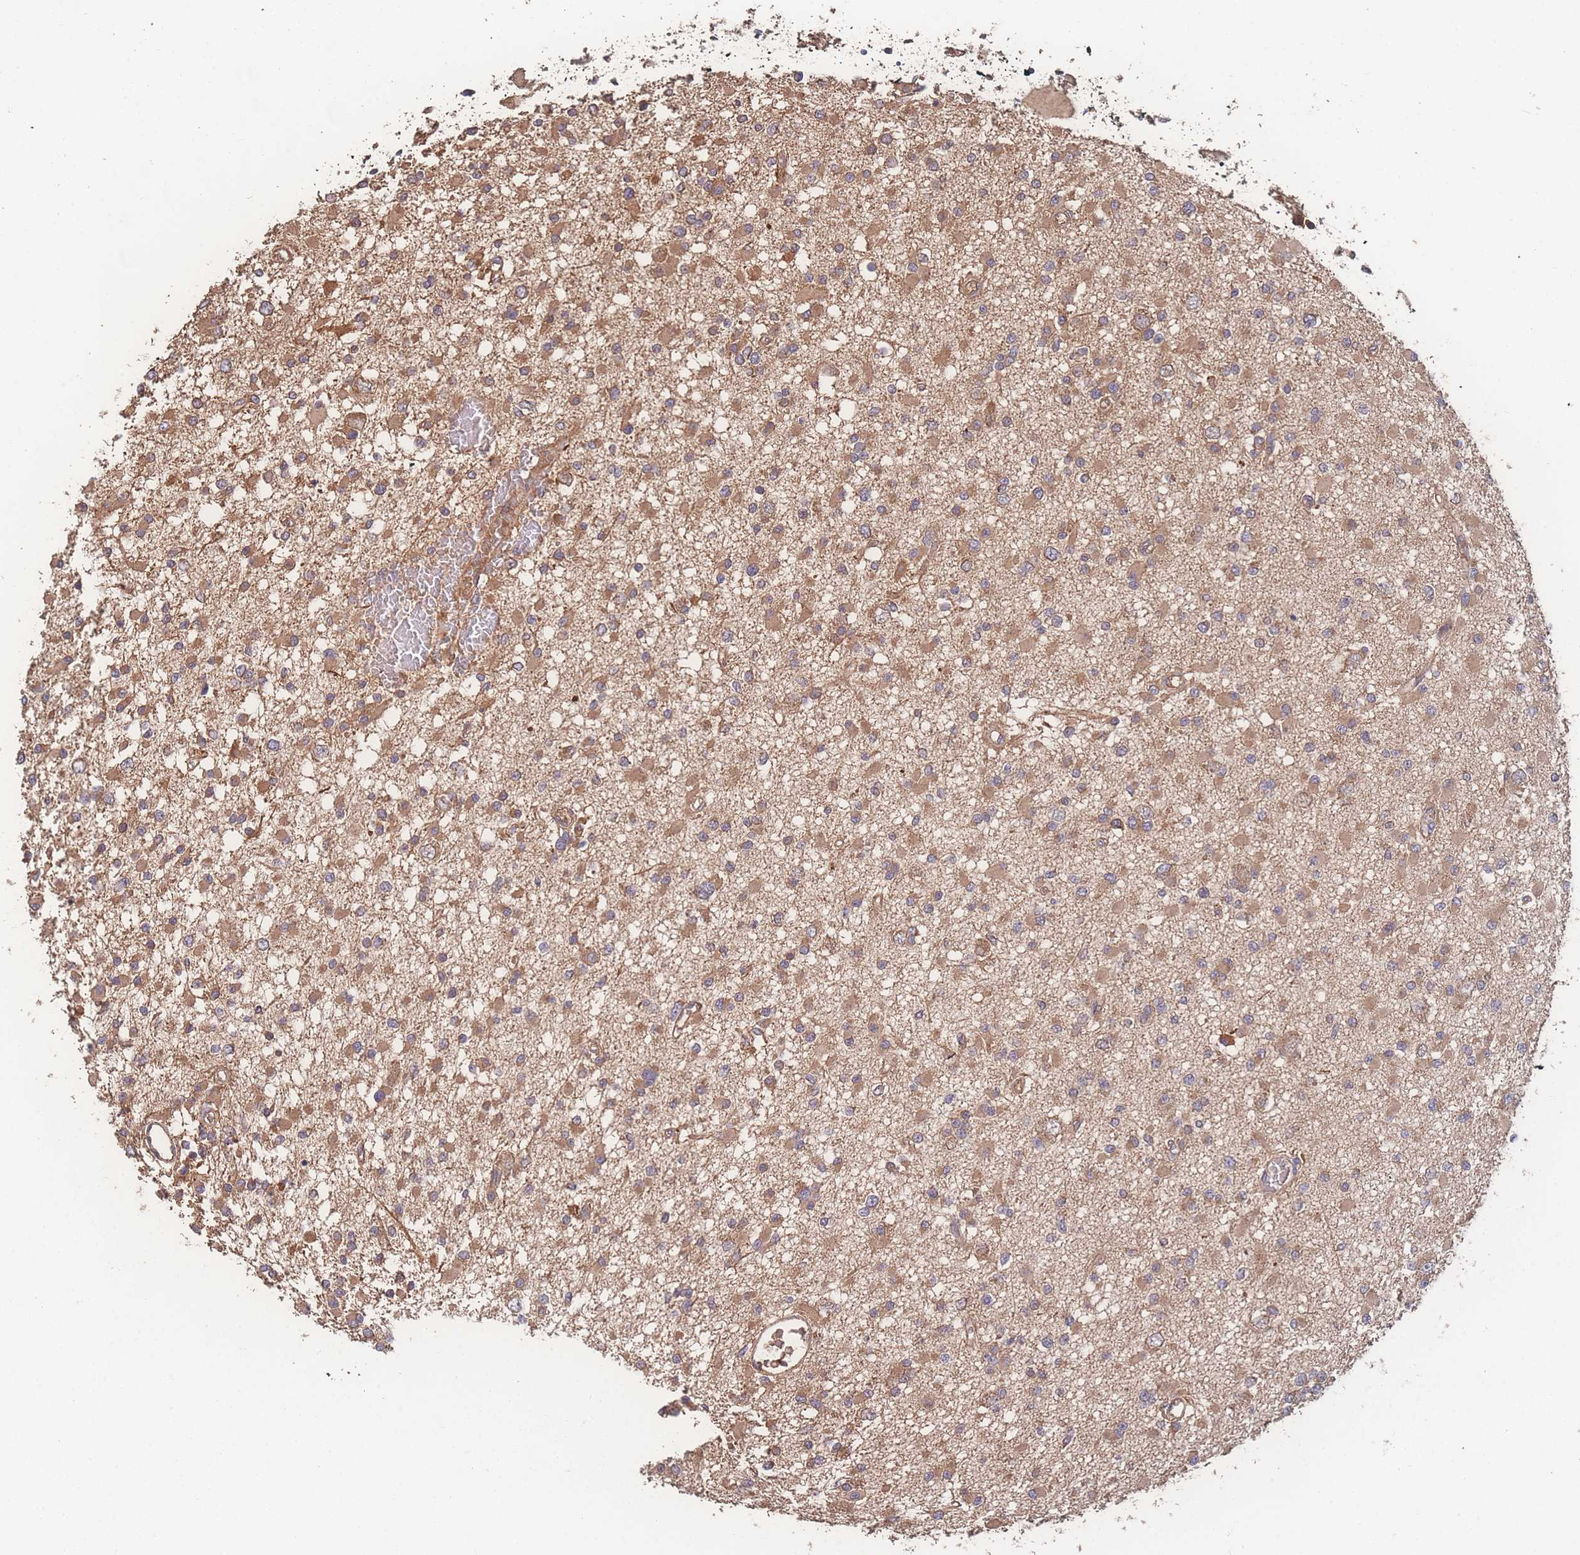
{"staining": {"intensity": "moderate", "quantity": ">75%", "location": "cytoplasmic/membranous"}, "tissue": "glioma", "cell_type": "Tumor cells", "image_type": "cancer", "snomed": [{"axis": "morphology", "description": "Glioma, malignant, Low grade"}, {"axis": "topography", "description": "Brain"}], "caption": "High-power microscopy captured an IHC image of glioma, revealing moderate cytoplasmic/membranous positivity in approximately >75% of tumor cells.", "gene": "ATXN10", "patient": {"sex": "female", "age": 22}}